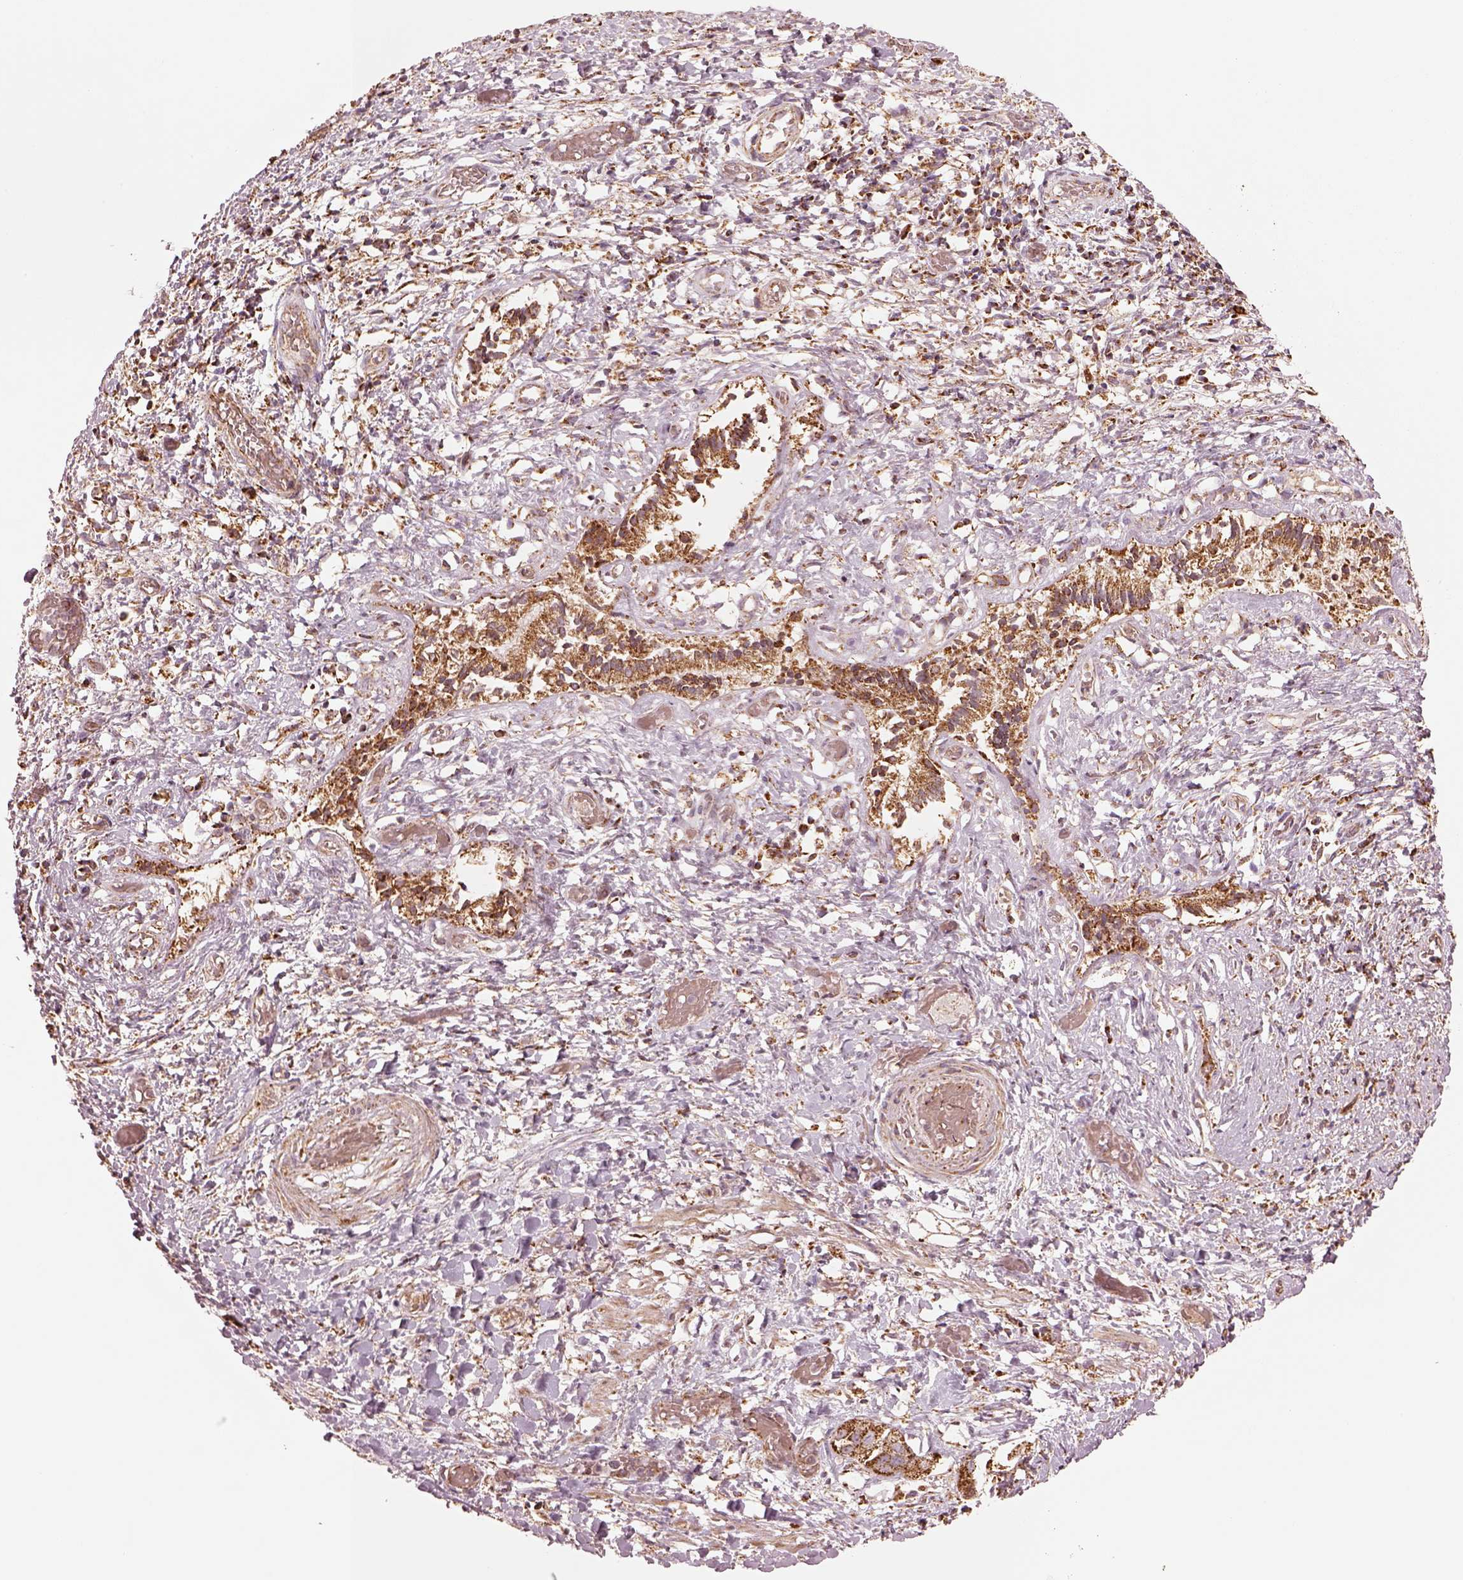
{"staining": {"intensity": "strong", "quantity": ">75%", "location": "cytoplasmic/membranous"}, "tissue": "liver cancer", "cell_type": "Tumor cells", "image_type": "cancer", "snomed": [{"axis": "morphology", "description": "Cholangiocarcinoma"}, {"axis": "topography", "description": "Liver"}], "caption": "Brown immunohistochemical staining in human liver cancer shows strong cytoplasmic/membranous expression in approximately >75% of tumor cells.", "gene": "SEL1L3", "patient": {"sex": "female", "age": 52}}